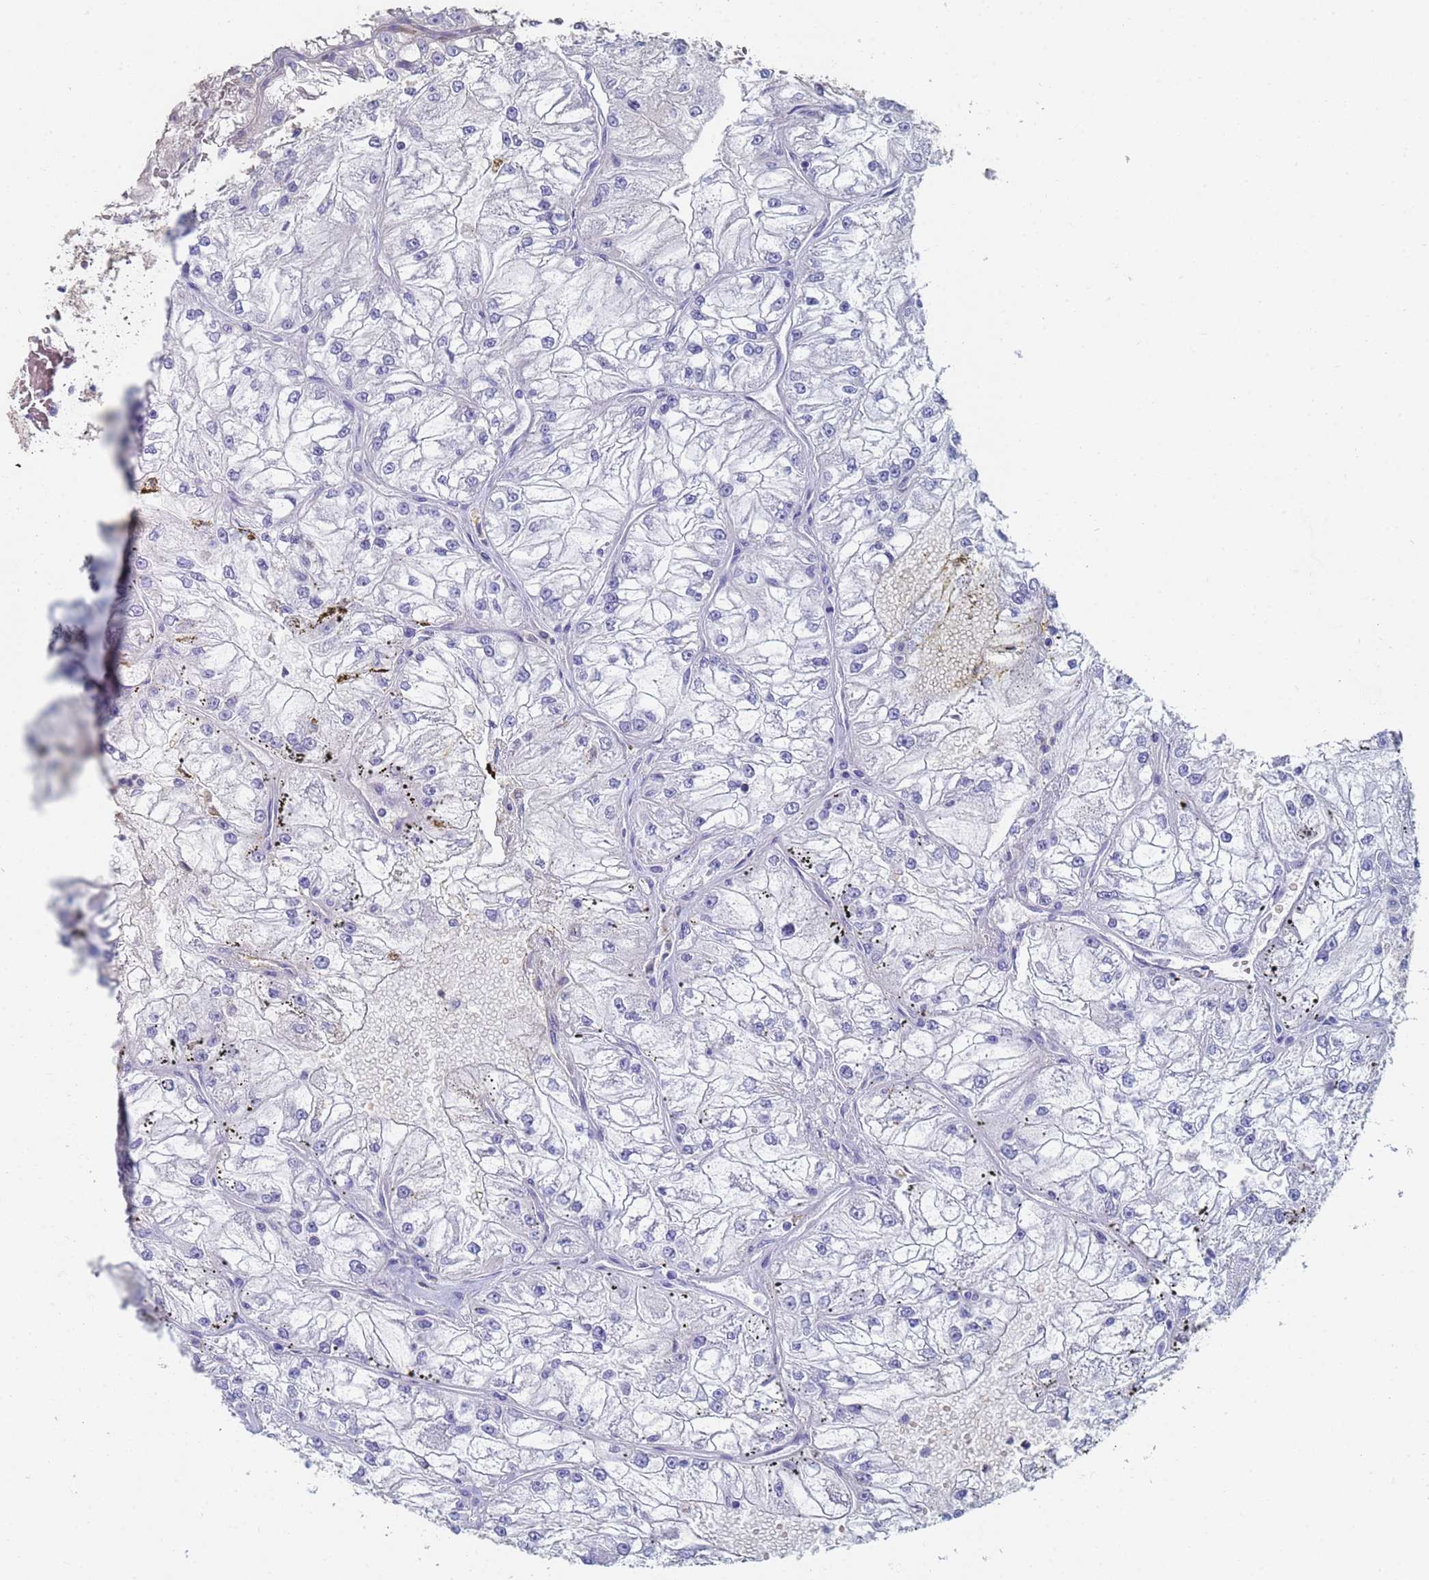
{"staining": {"intensity": "negative", "quantity": "none", "location": "none"}, "tissue": "renal cancer", "cell_type": "Tumor cells", "image_type": "cancer", "snomed": [{"axis": "morphology", "description": "Adenocarcinoma, NOS"}, {"axis": "topography", "description": "Kidney"}], "caption": "This is a micrograph of IHC staining of renal cancer, which shows no expression in tumor cells.", "gene": "ABCA8", "patient": {"sex": "female", "age": 72}}